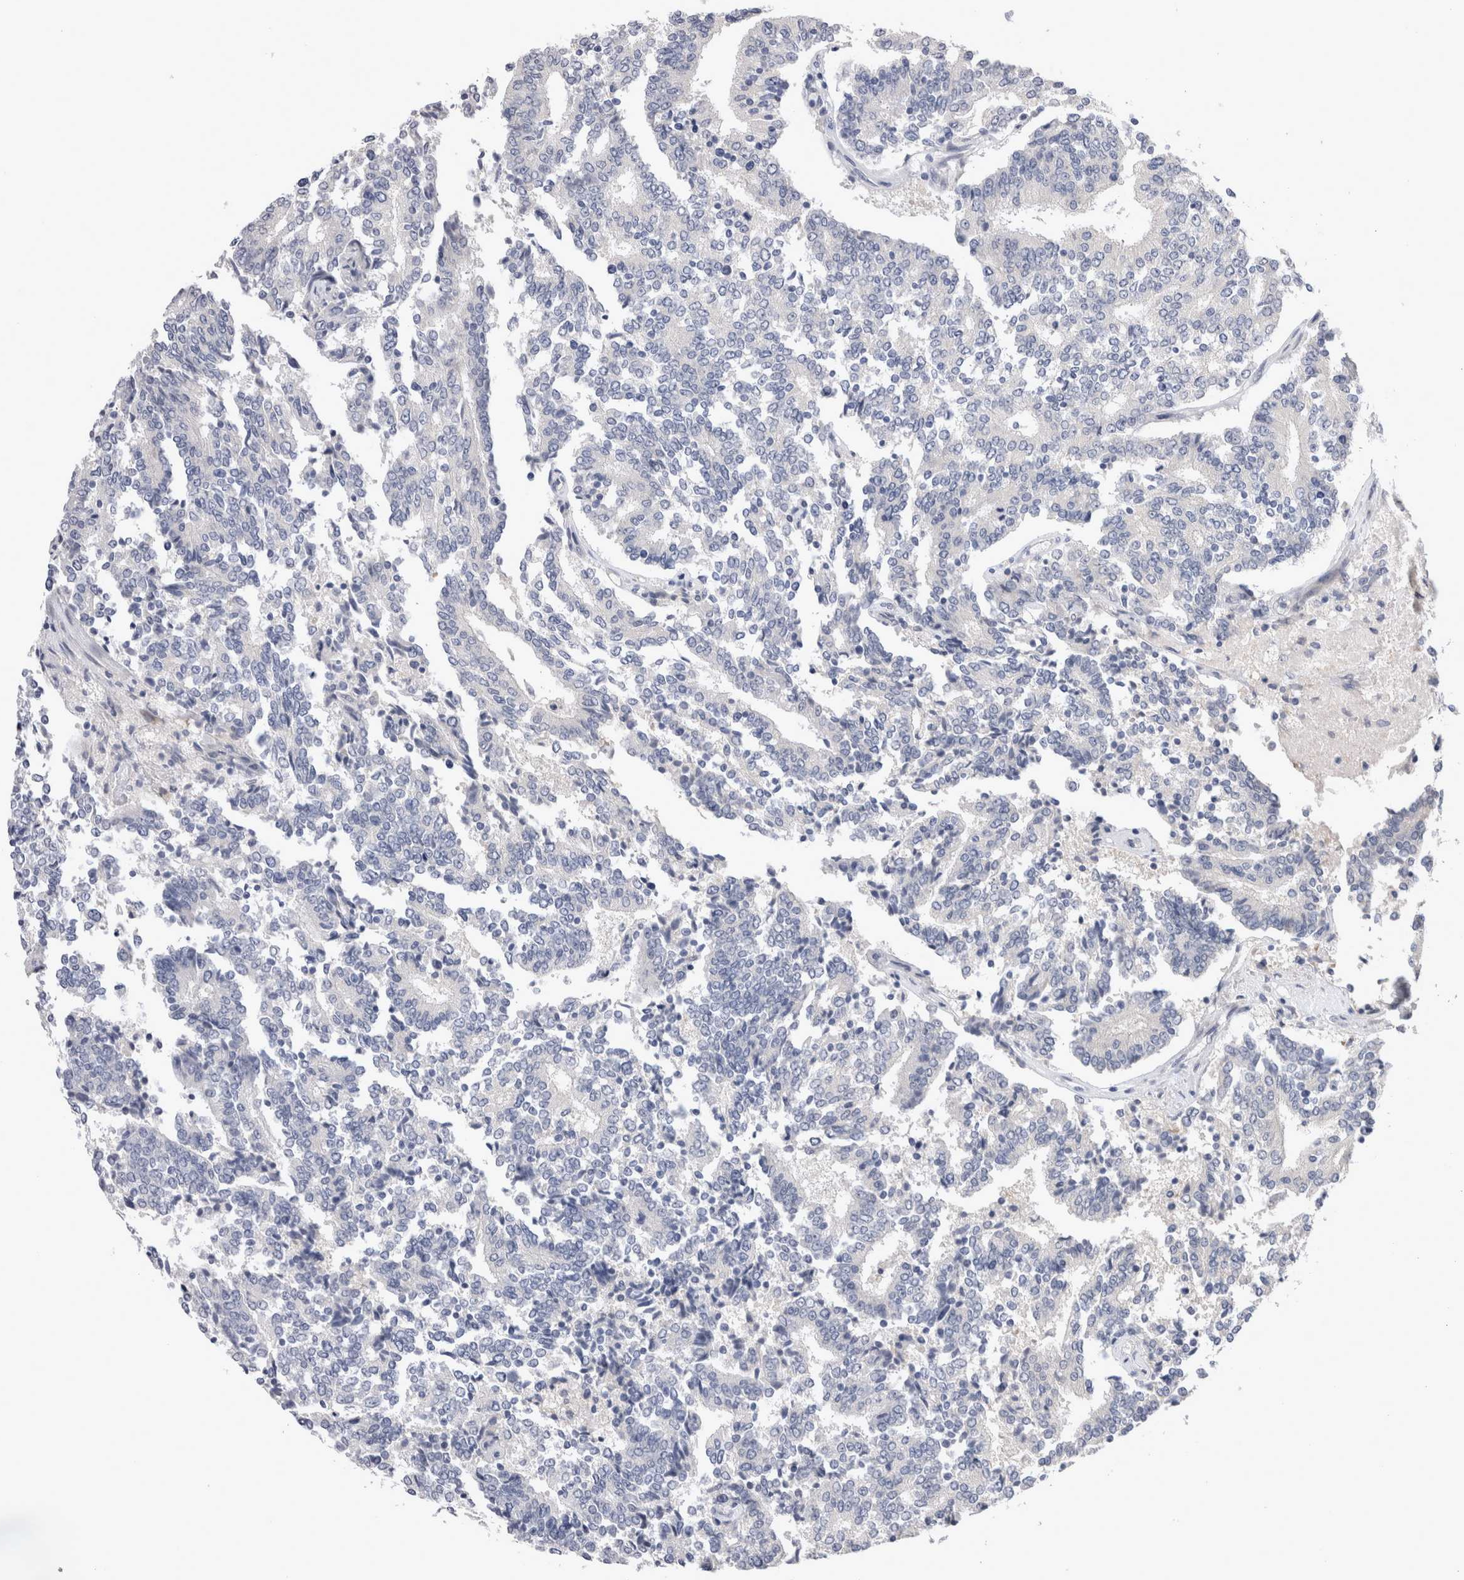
{"staining": {"intensity": "negative", "quantity": "none", "location": "none"}, "tissue": "prostate cancer", "cell_type": "Tumor cells", "image_type": "cancer", "snomed": [{"axis": "morphology", "description": "Normal tissue, NOS"}, {"axis": "morphology", "description": "Adenocarcinoma, High grade"}, {"axis": "topography", "description": "Prostate"}, {"axis": "topography", "description": "Seminal veicle"}], "caption": "Immunohistochemistry (IHC) histopathology image of neoplastic tissue: prostate cancer stained with DAB exhibits no significant protein staining in tumor cells.", "gene": "CRYBG1", "patient": {"sex": "male", "age": 55}}